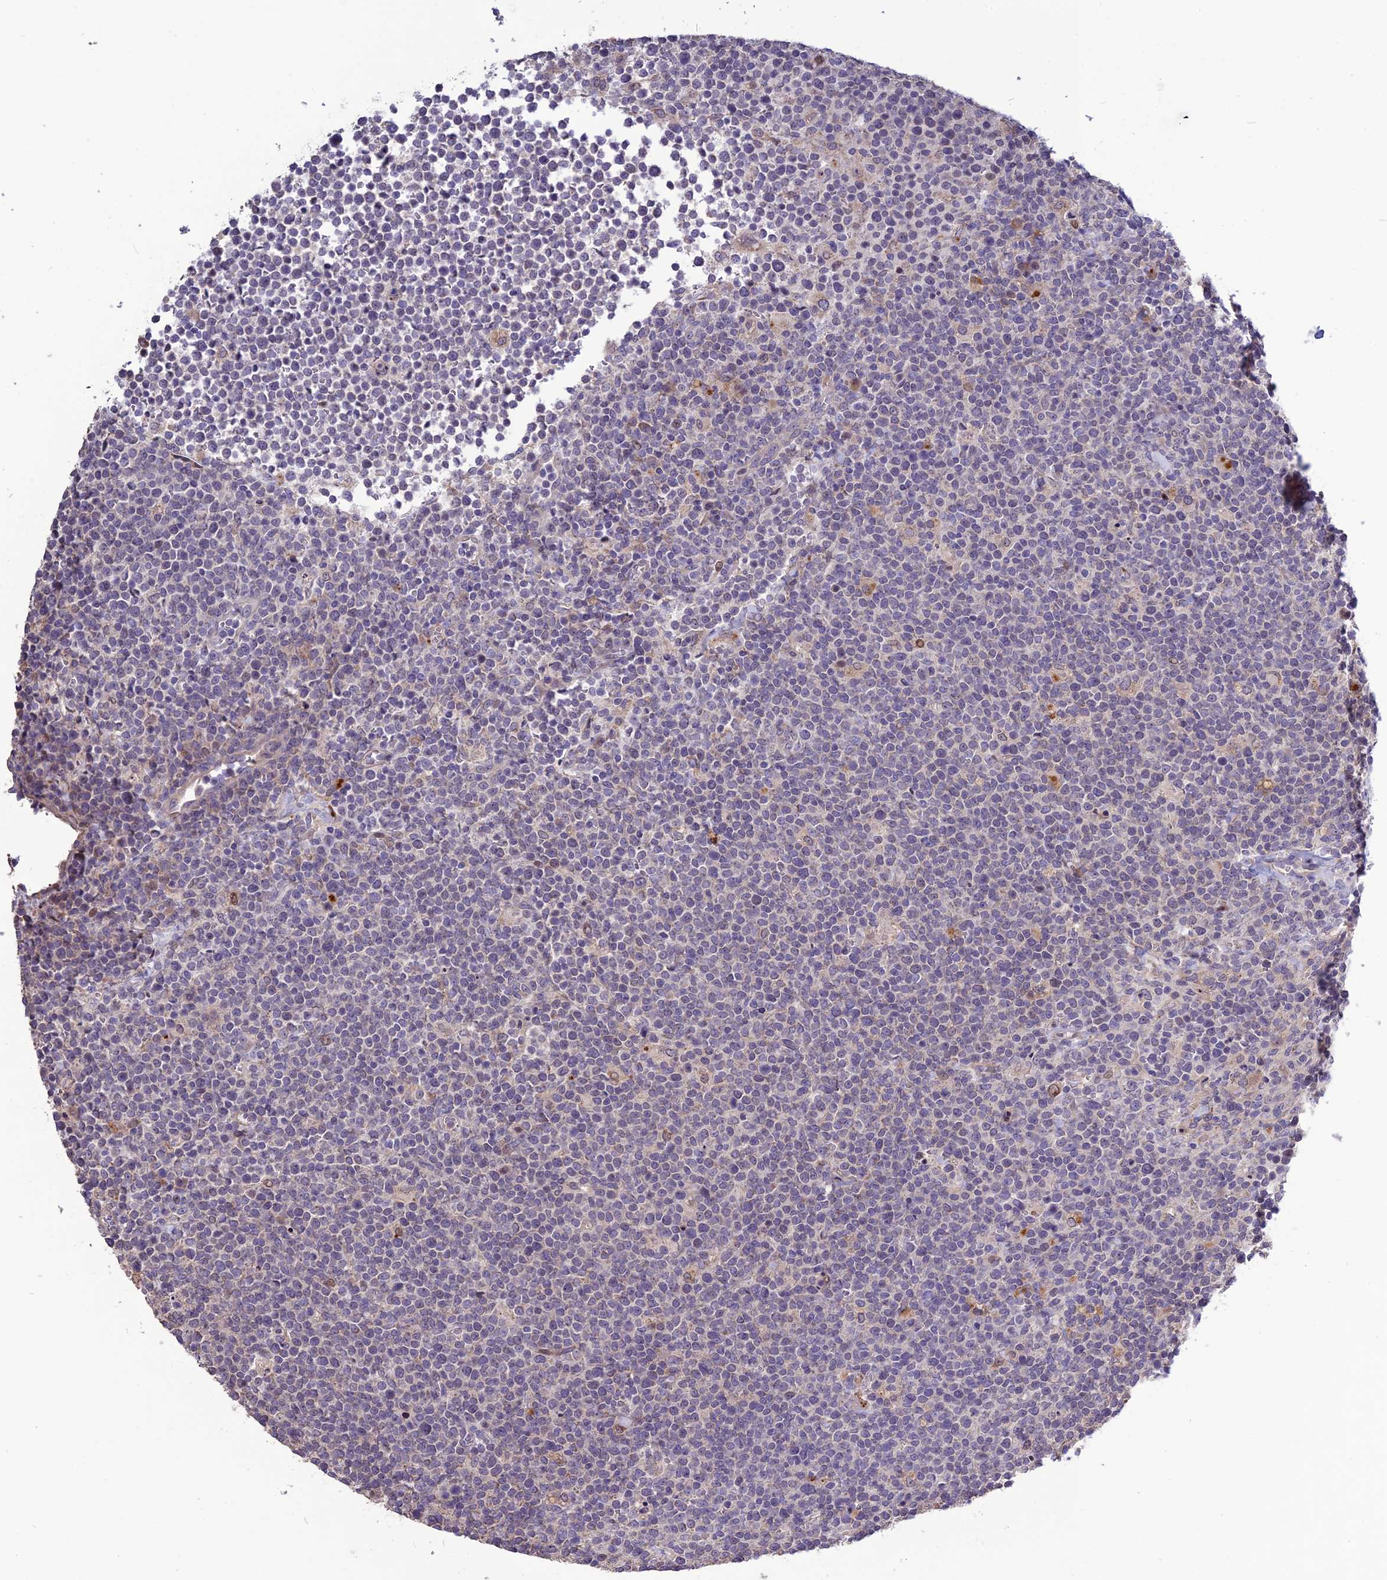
{"staining": {"intensity": "negative", "quantity": "none", "location": "none"}, "tissue": "lymphoma", "cell_type": "Tumor cells", "image_type": "cancer", "snomed": [{"axis": "morphology", "description": "Malignant lymphoma, non-Hodgkin's type, High grade"}, {"axis": "topography", "description": "Lymph node"}], "caption": "Lymphoma was stained to show a protein in brown. There is no significant staining in tumor cells.", "gene": "SPG21", "patient": {"sex": "male", "age": 61}}